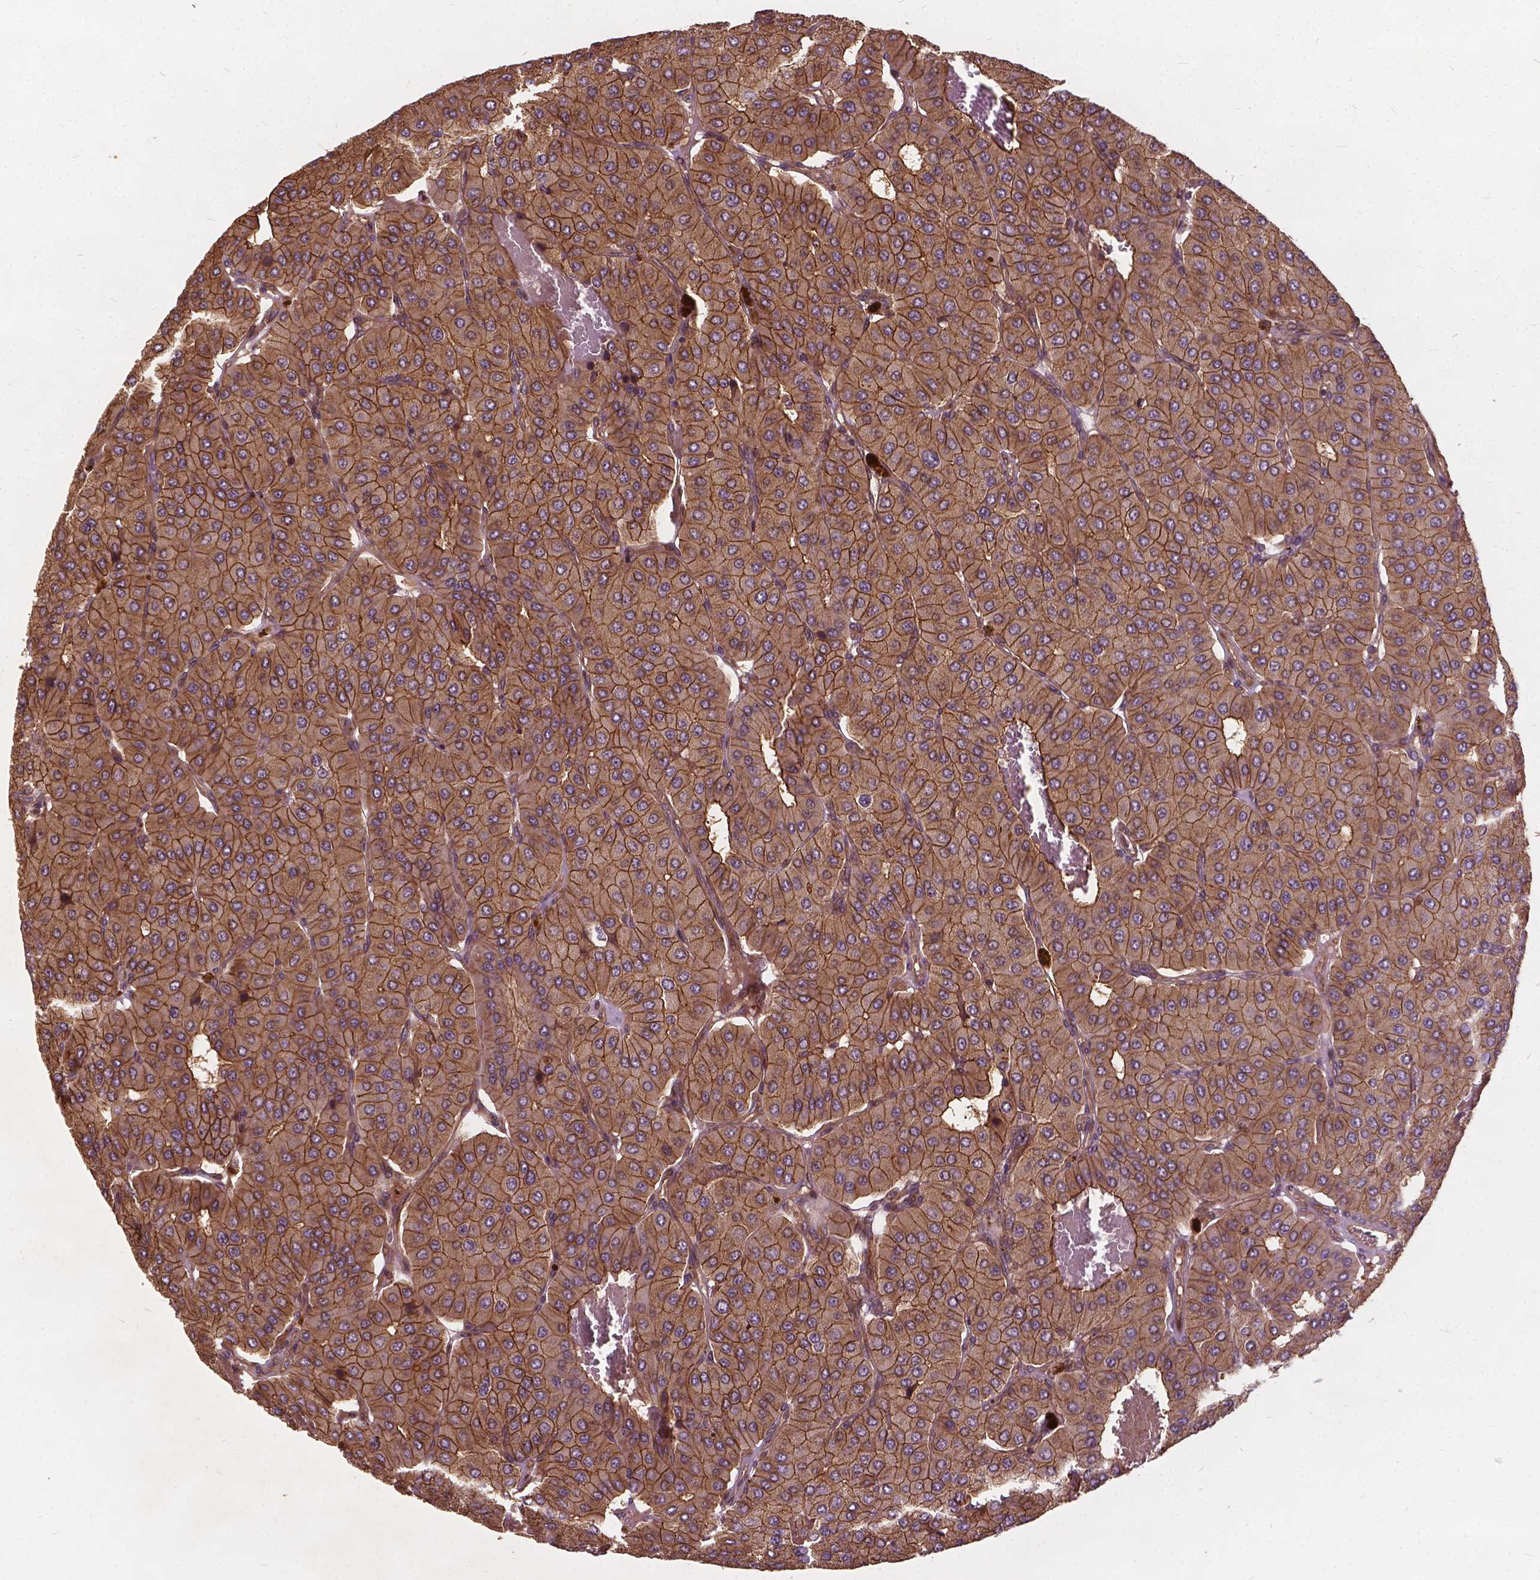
{"staining": {"intensity": "moderate", "quantity": ">75%", "location": "cytoplasmic/membranous"}, "tissue": "parathyroid gland", "cell_type": "Glandular cells", "image_type": "normal", "snomed": [{"axis": "morphology", "description": "Normal tissue, NOS"}, {"axis": "morphology", "description": "Adenoma, NOS"}, {"axis": "topography", "description": "Parathyroid gland"}], "caption": "Glandular cells display medium levels of moderate cytoplasmic/membranous positivity in approximately >75% of cells in benign human parathyroid gland. The protein is stained brown, and the nuclei are stained in blue (DAB (3,3'-diaminobenzidine) IHC with brightfield microscopy, high magnification).", "gene": "UBXN2A", "patient": {"sex": "female", "age": 86}}